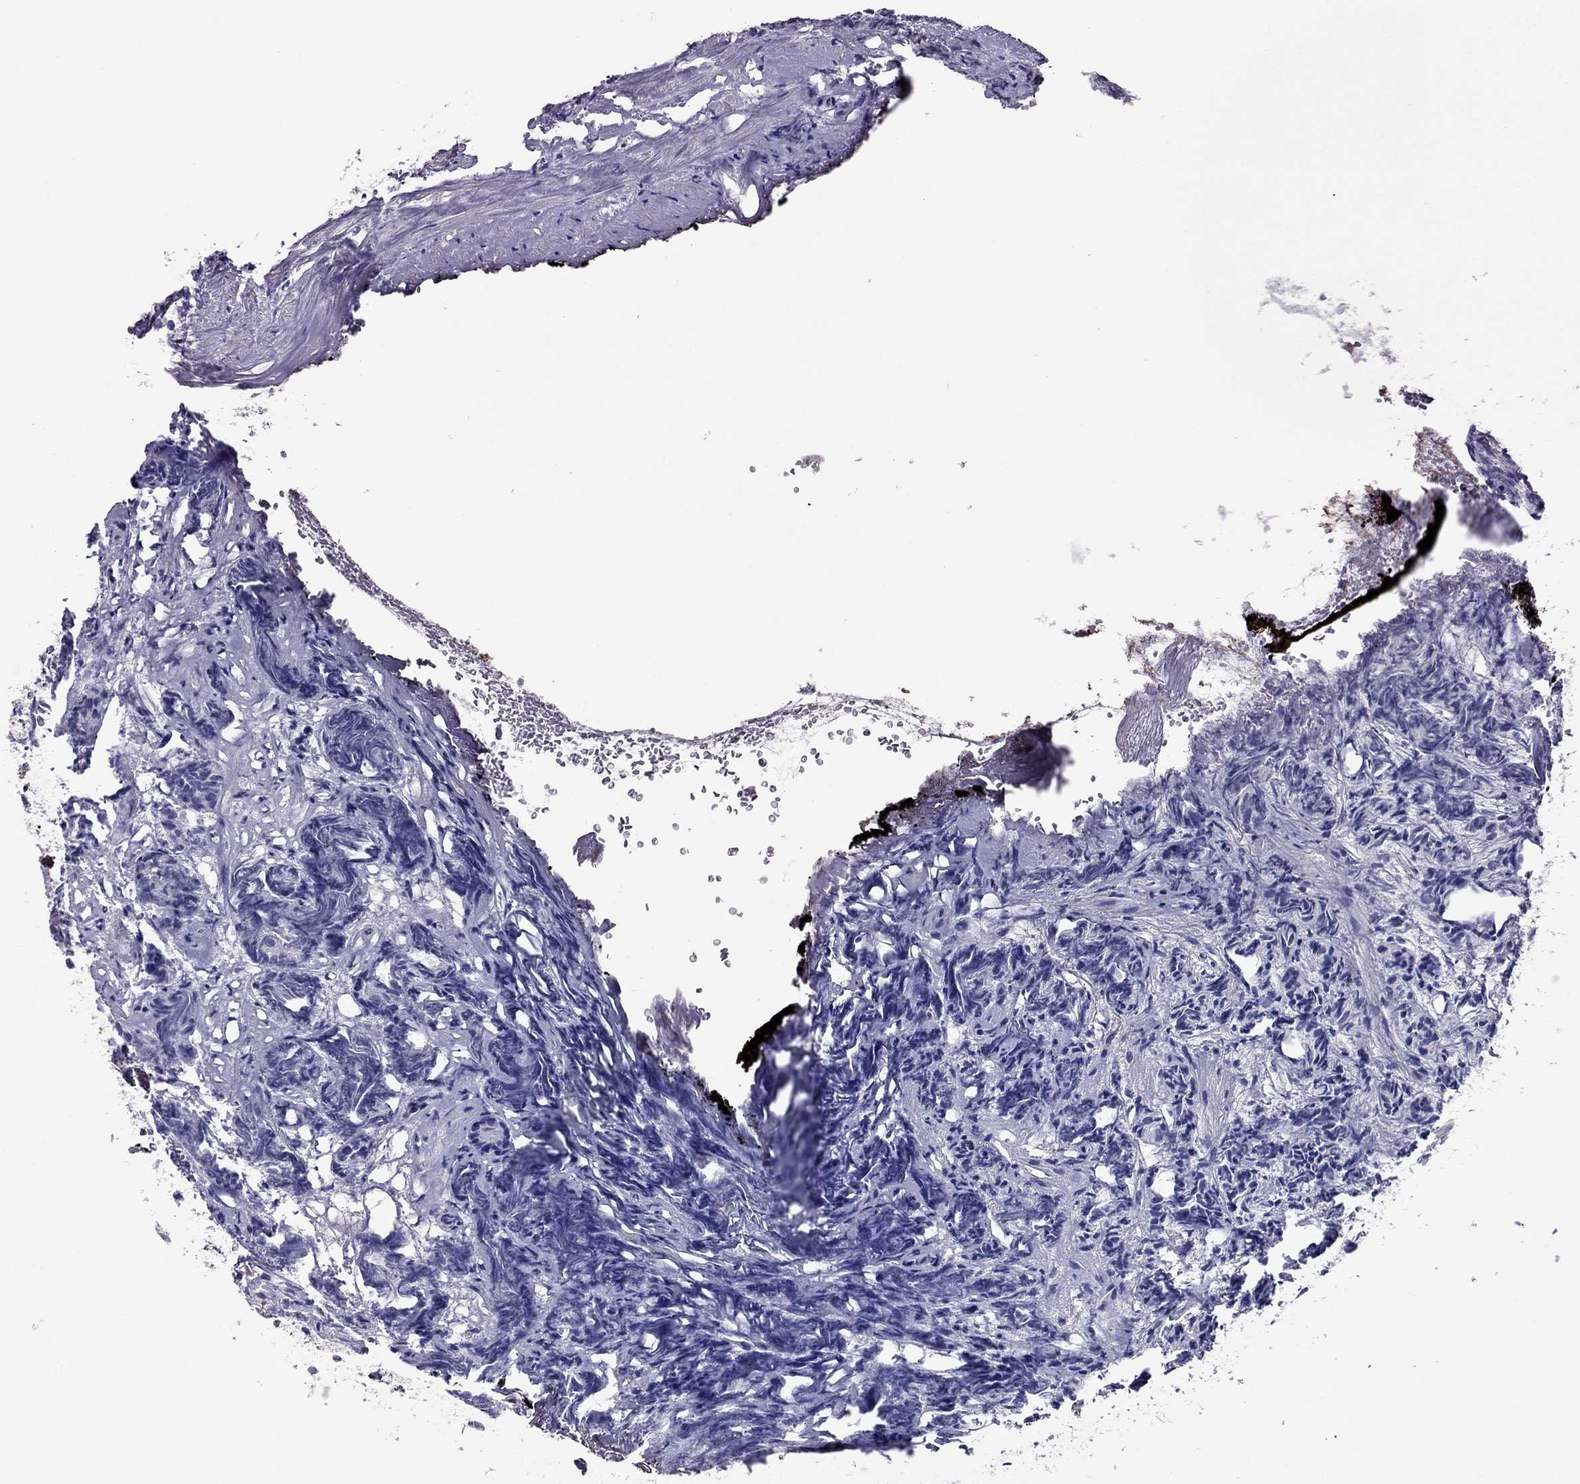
{"staining": {"intensity": "negative", "quantity": "none", "location": "none"}, "tissue": "prostate cancer", "cell_type": "Tumor cells", "image_type": "cancer", "snomed": [{"axis": "morphology", "description": "Adenocarcinoma, High grade"}, {"axis": "topography", "description": "Prostate"}], "caption": "An image of human prostate cancer is negative for staining in tumor cells. (Brightfield microscopy of DAB (3,3'-diaminobenzidine) immunohistochemistry (IHC) at high magnification).", "gene": "SLC16A8", "patient": {"sex": "male", "age": 84}}